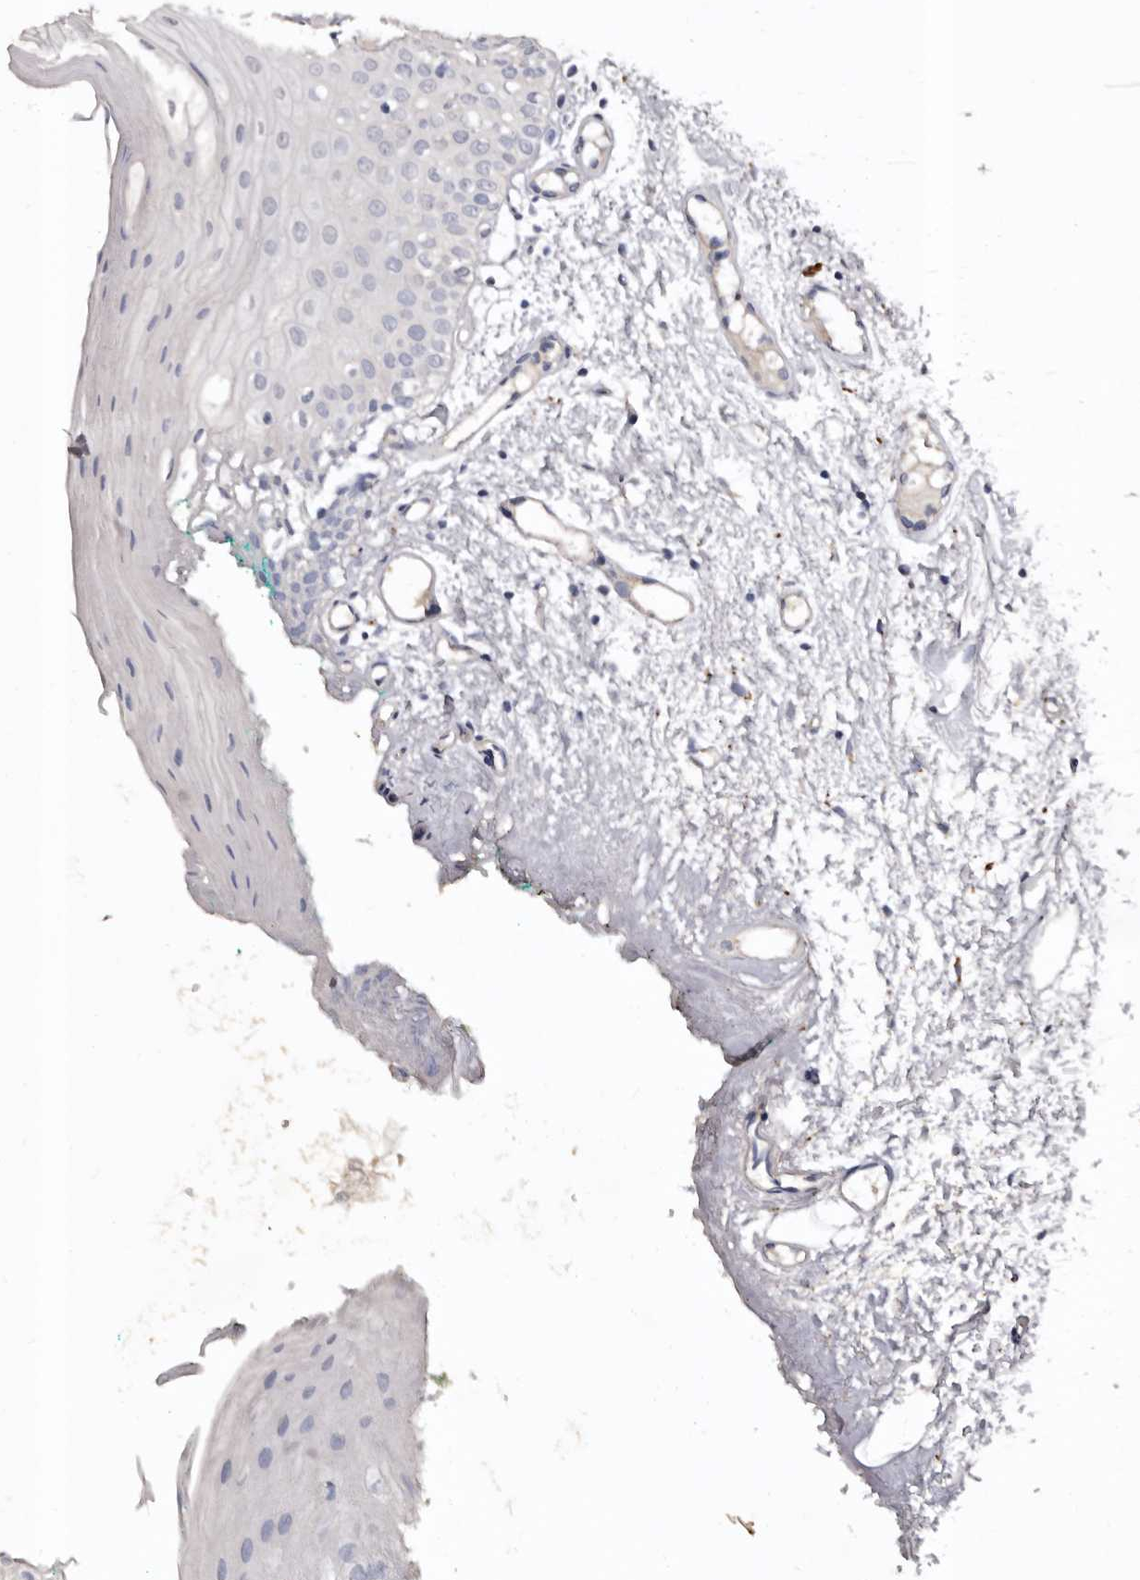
{"staining": {"intensity": "negative", "quantity": "none", "location": "none"}, "tissue": "oral mucosa", "cell_type": "Squamous epithelial cells", "image_type": "normal", "snomed": [{"axis": "morphology", "description": "Normal tissue, NOS"}, {"axis": "morphology", "description": "Squamous cell carcinoma, NOS"}, {"axis": "topography", "description": "Oral tissue"}, {"axis": "topography", "description": "Salivary gland"}, {"axis": "topography", "description": "Head-Neck"}], "caption": "Human oral mucosa stained for a protein using IHC displays no staining in squamous epithelial cells.", "gene": "SLC10A4", "patient": {"sex": "female", "age": 62}}